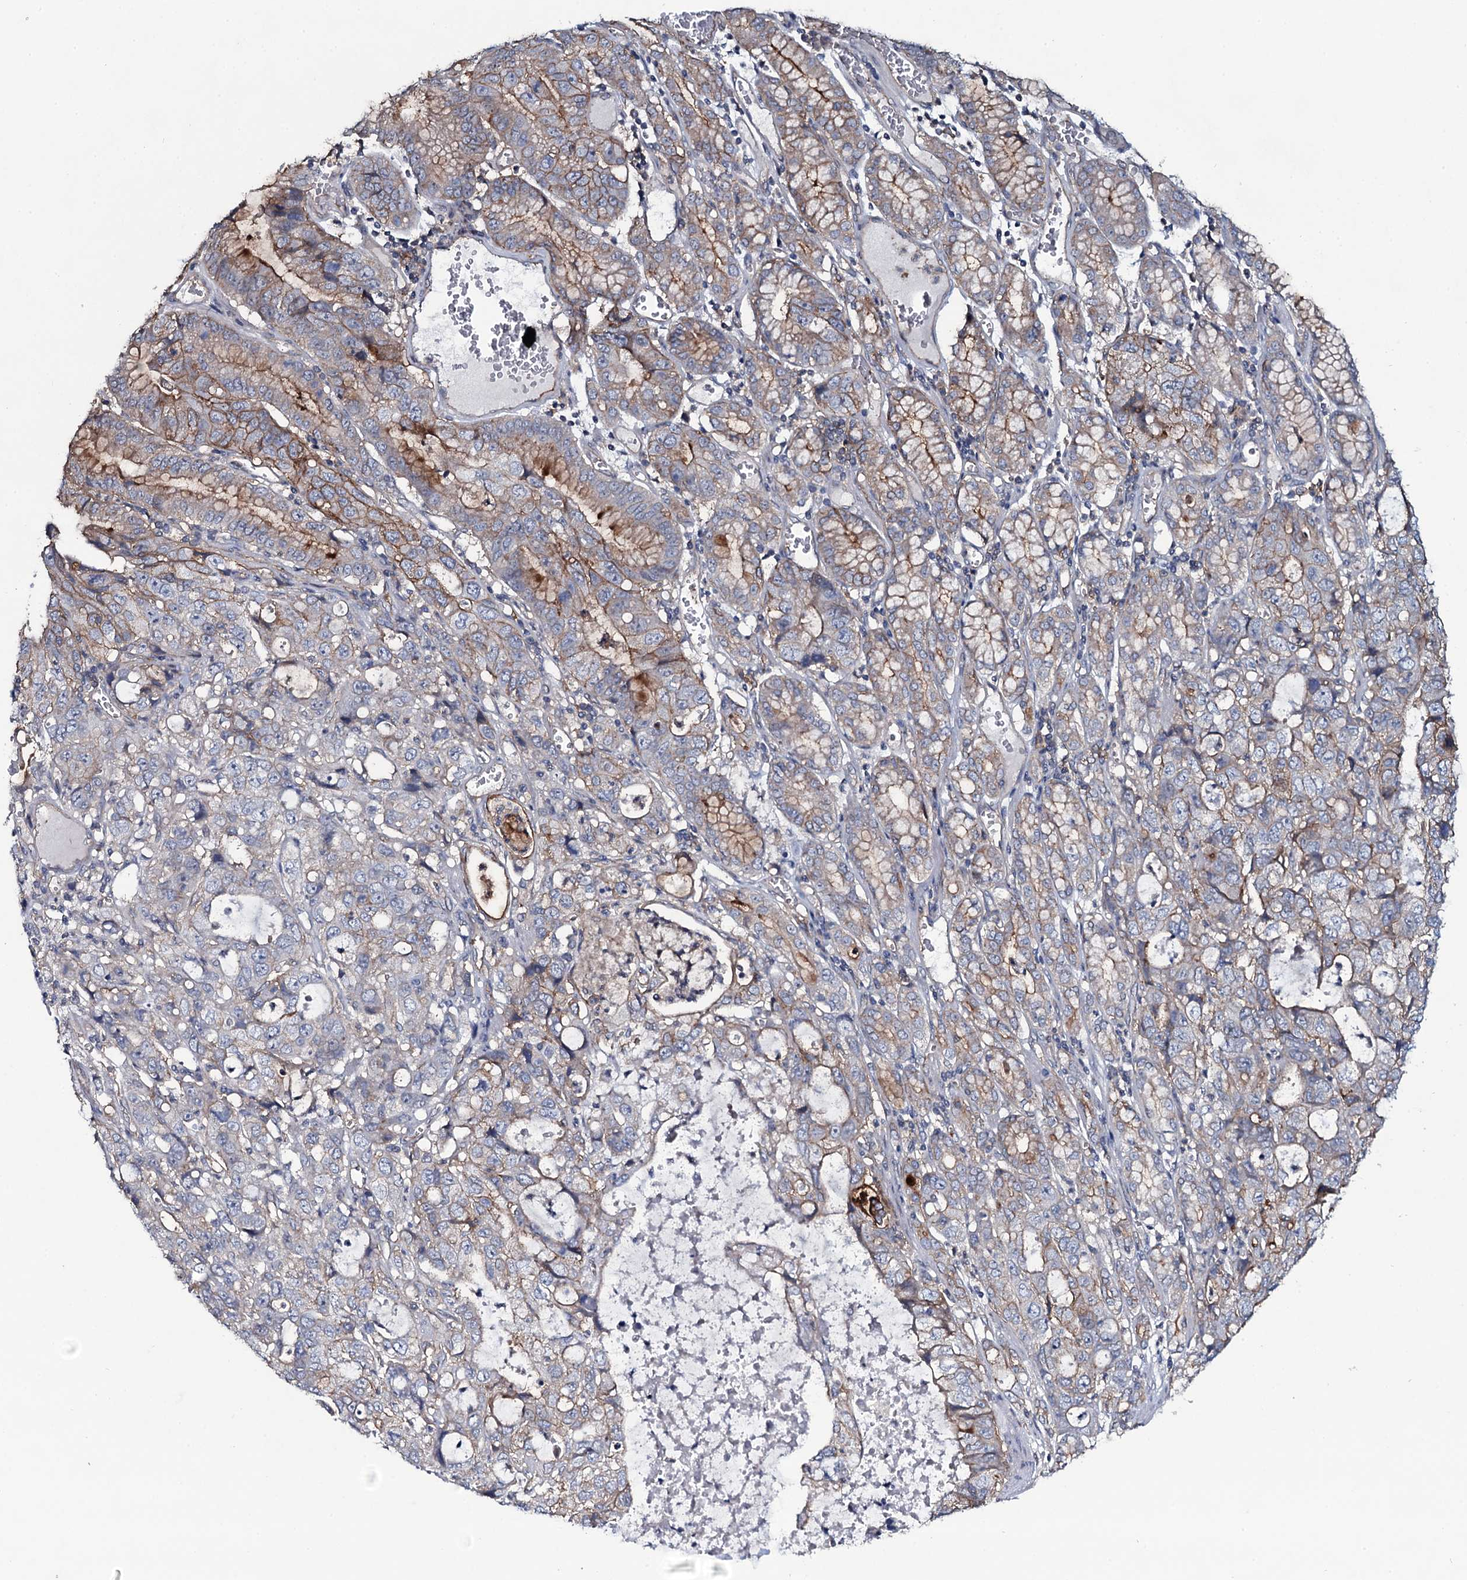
{"staining": {"intensity": "moderate", "quantity": "25%-75%", "location": "cytoplasmic/membranous"}, "tissue": "stomach cancer", "cell_type": "Tumor cells", "image_type": "cancer", "snomed": [{"axis": "morphology", "description": "Adenocarcinoma, NOS"}, {"axis": "topography", "description": "Stomach, upper"}], "caption": "Protein analysis of stomach cancer tissue reveals moderate cytoplasmic/membranous positivity in about 25%-75% of tumor cells.", "gene": "SNAP23", "patient": {"sex": "female", "age": 52}}